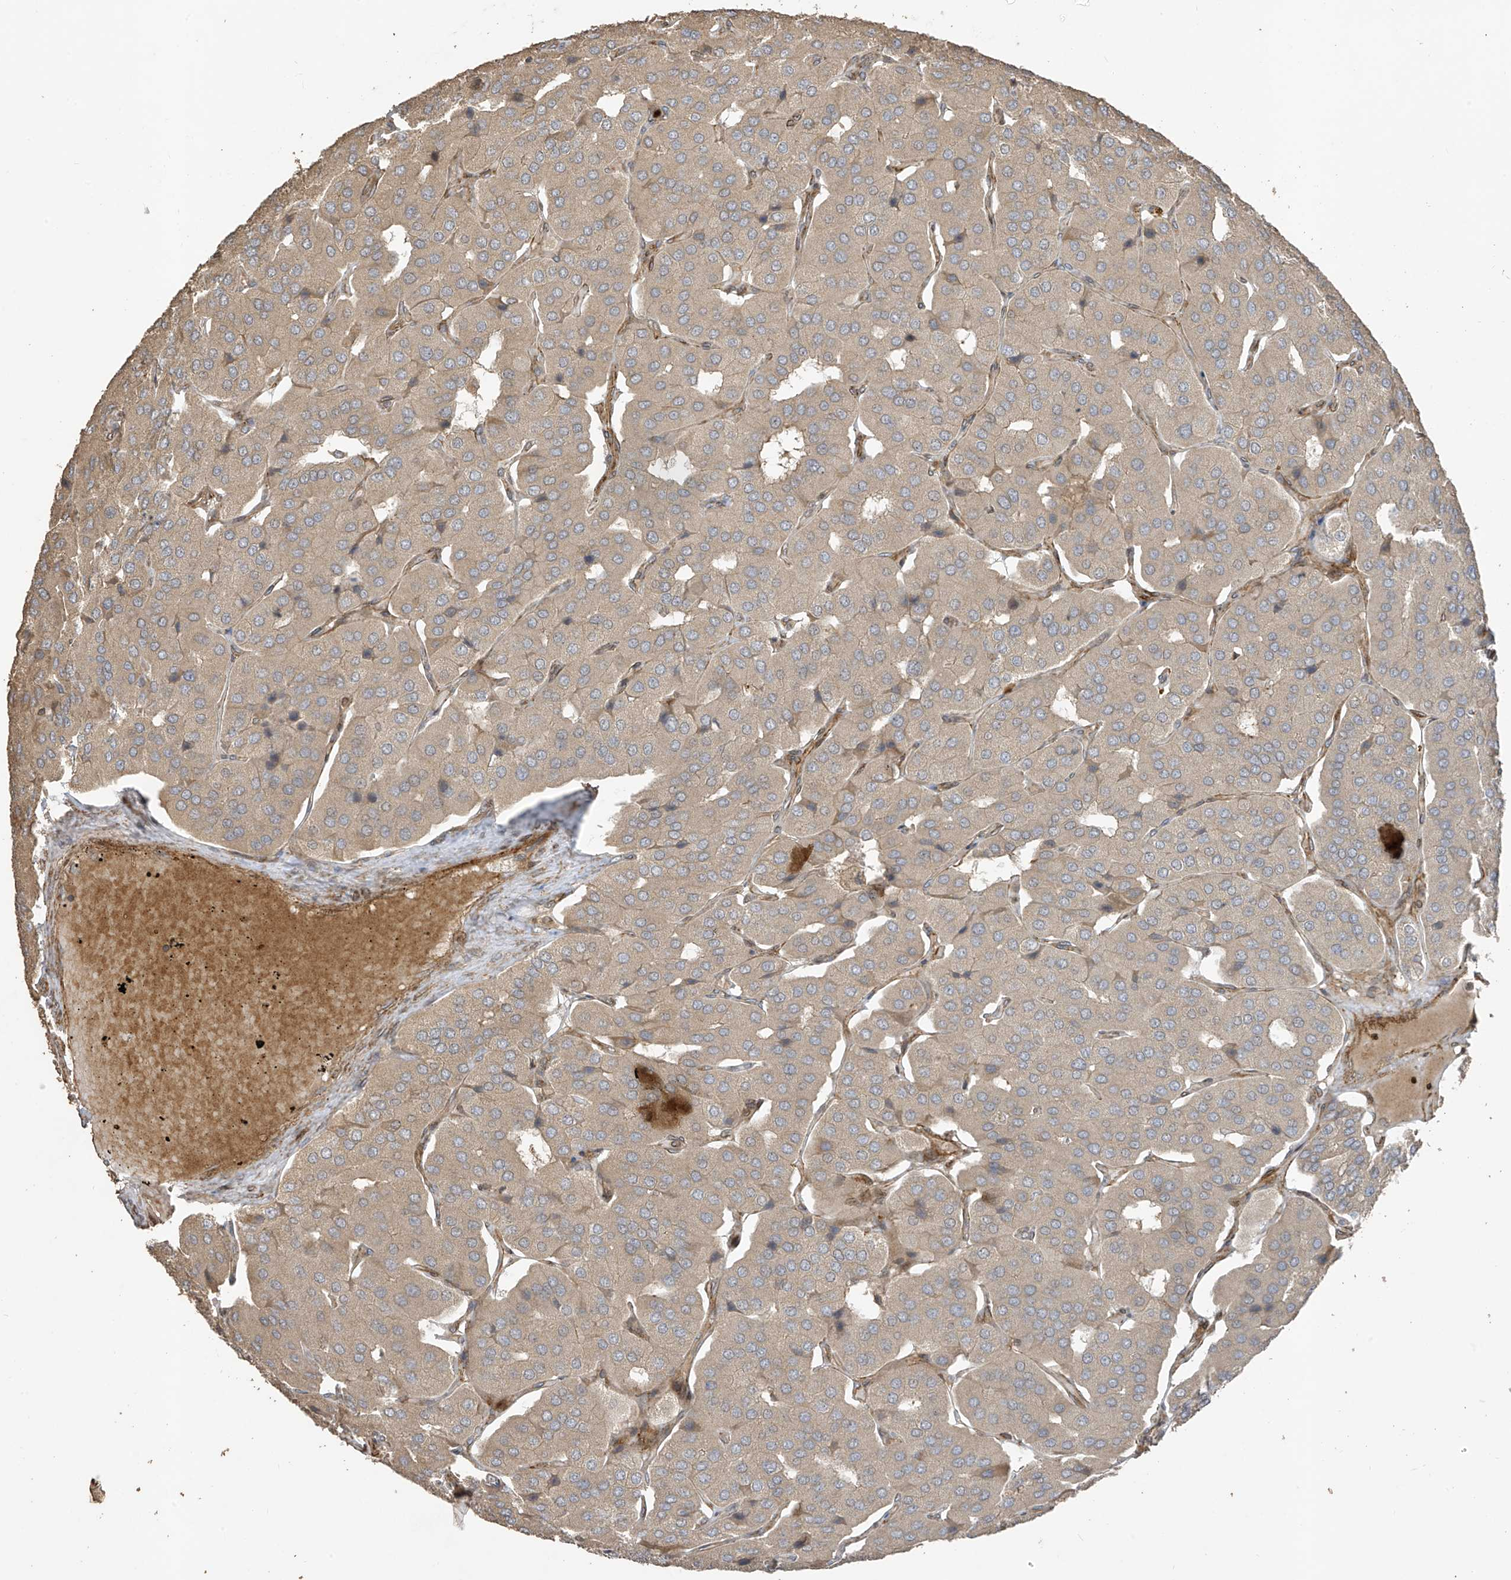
{"staining": {"intensity": "moderate", "quantity": ">75%", "location": "cytoplasmic/membranous"}, "tissue": "parathyroid gland", "cell_type": "Glandular cells", "image_type": "normal", "snomed": [{"axis": "morphology", "description": "Normal tissue, NOS"}, {"axis": "morphology", "description": "Adenoma, NOS"}, {"axis": "topography", "description": "Parathyroid gland"}], "caption": "Brown immunohistochemical staining in unremarkable human parathyroid gland reveals moderate cytoplasmic/membranous positivity in about >75% of glandular cells.", "gene": "ZNF653", "patient": {"sex": "female", "age": 86}}